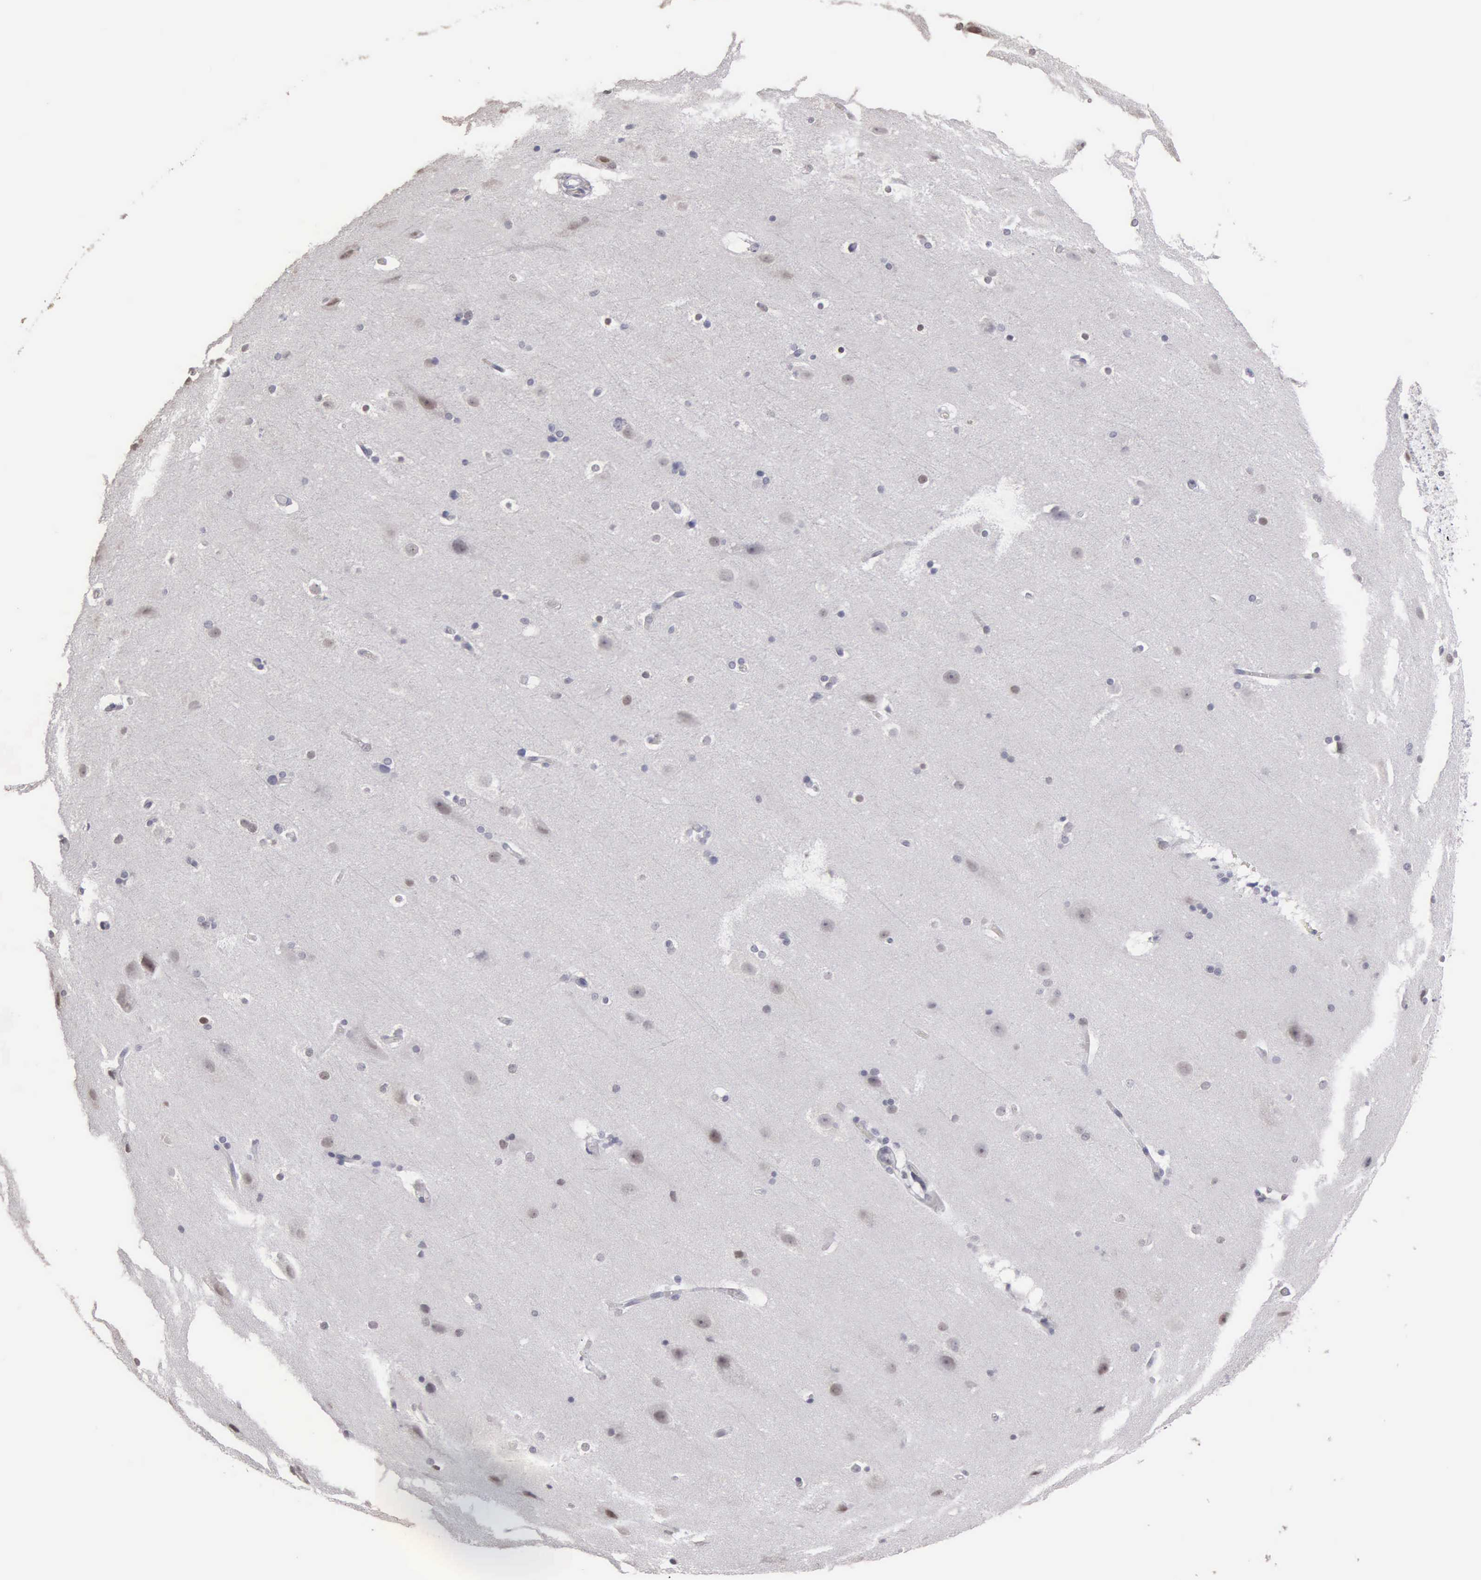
{"staining": {"intensity": "negative", "quantity": "none", "location": "none"}, "tissue": "cerebral cortex", "cell_type": "Endothelial cells", "image_type": "normal", "snomed": [{"axis": "morphology", "description": "Normal tissue, NOS"}, {"axis": "topography", "description": "Cerebral cortex"}, {"axis": "topography", "description": "Hippocampus"}], "caption": "IHC of unremarkable cerebral cortex shows no staining in endothelial cells. The staining is performed using DAB (3,3'-diaminobenzidine) brown chromogen with nuclei counter-stained in using hematoxylin.", "gene": "UPB1", "patient": {"sex": "female", "age": 19}}